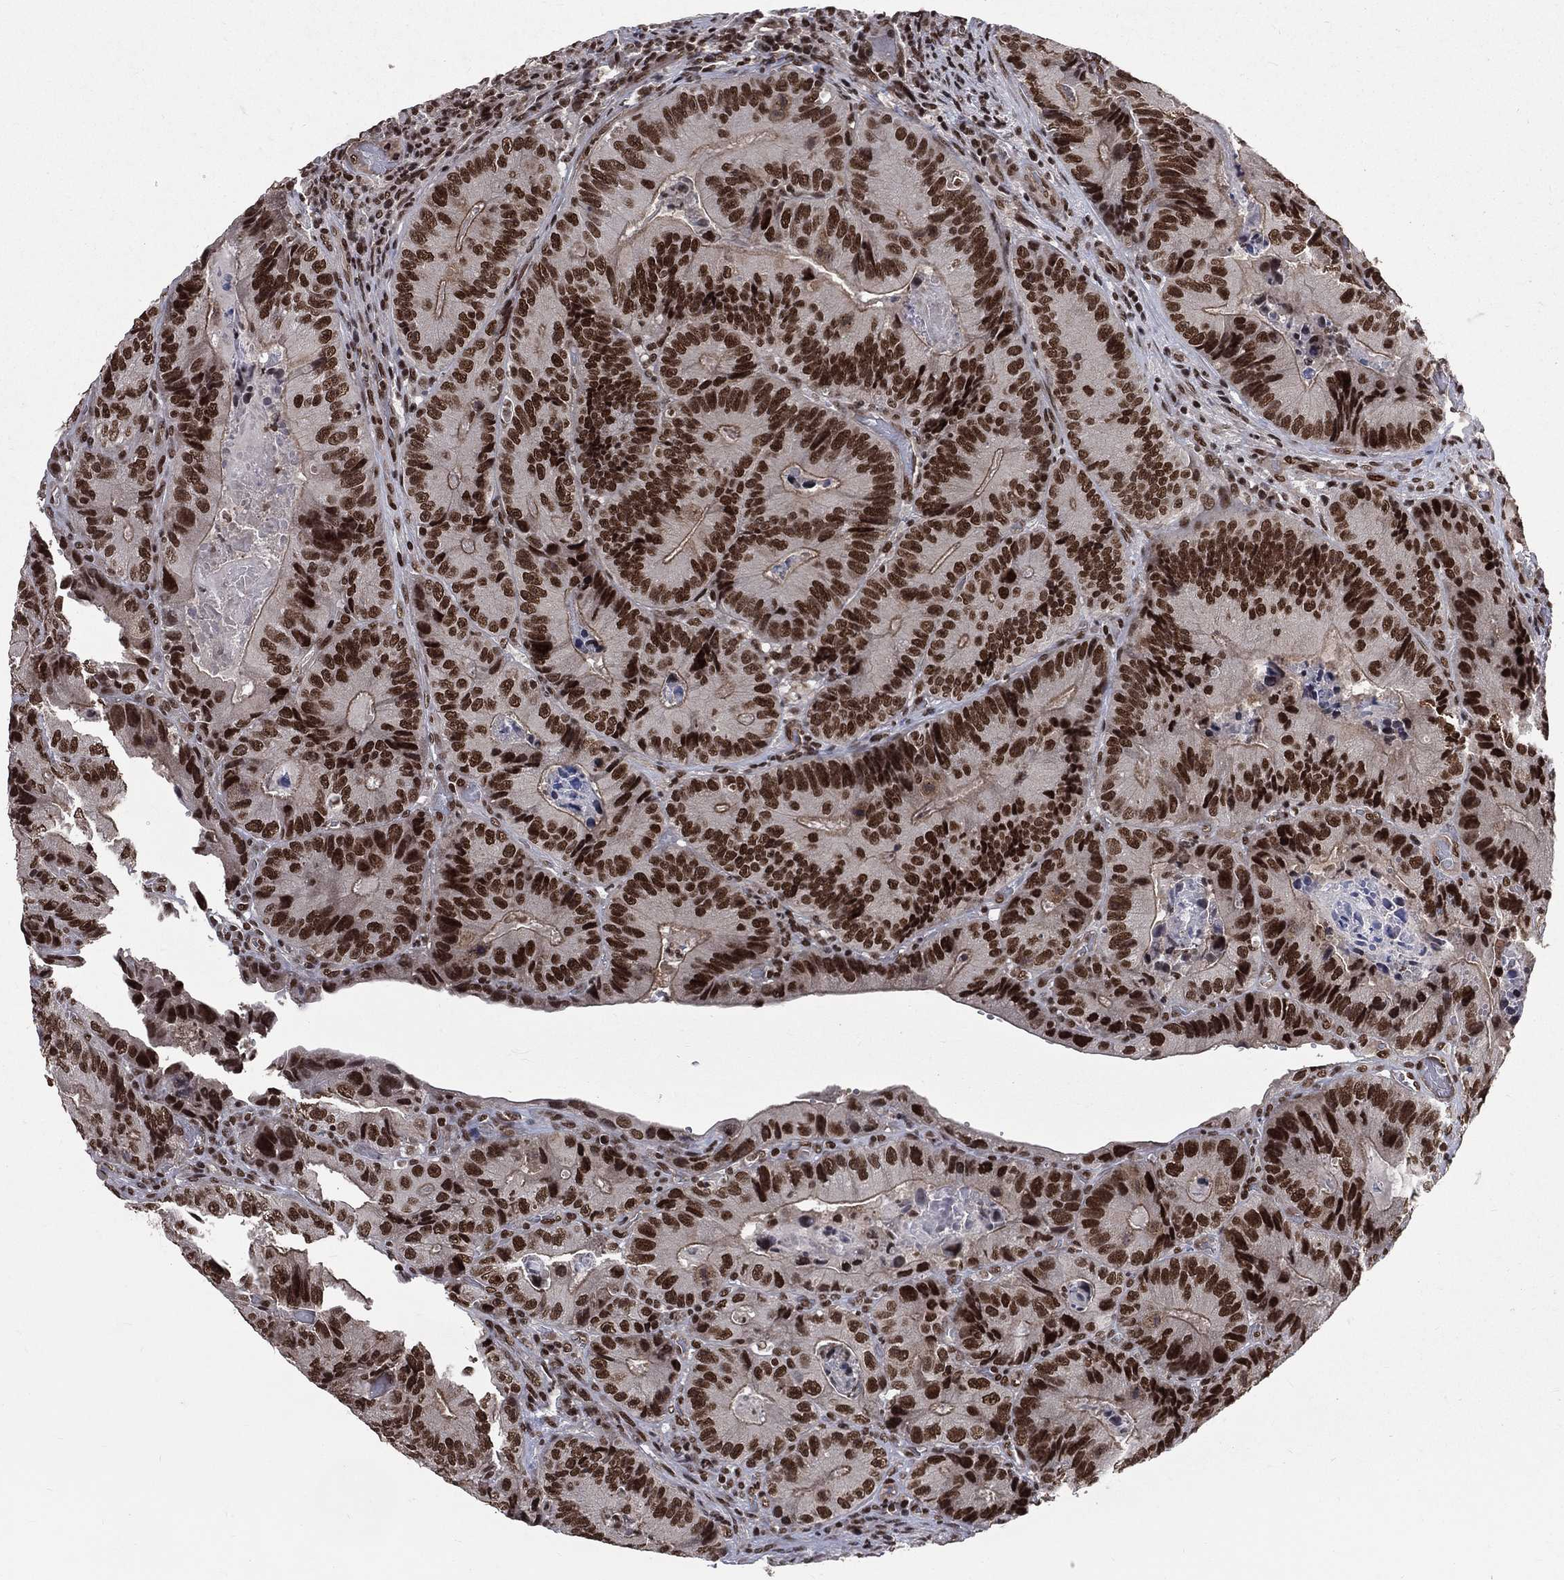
{"staining": {"intensity": "strong", "quantity": ">75%", "location": "nuclear"}, "tissue": "colorectal cancer", "cell_type": "Tumor cells", "image_type": "cancer", "snomed": [{"axis": "morphology", "description": "Adenocarcinoma, NOS"}, {"axis": "topography", "description": "Colon"}], "caption": "Tumor cells show high levels of strong nuclear expression in approximately >75% of cells in colorectal cancer (adenocarcinoma).", "gene": "SMC3", "patient": {"sex": "female", "age": 86}}